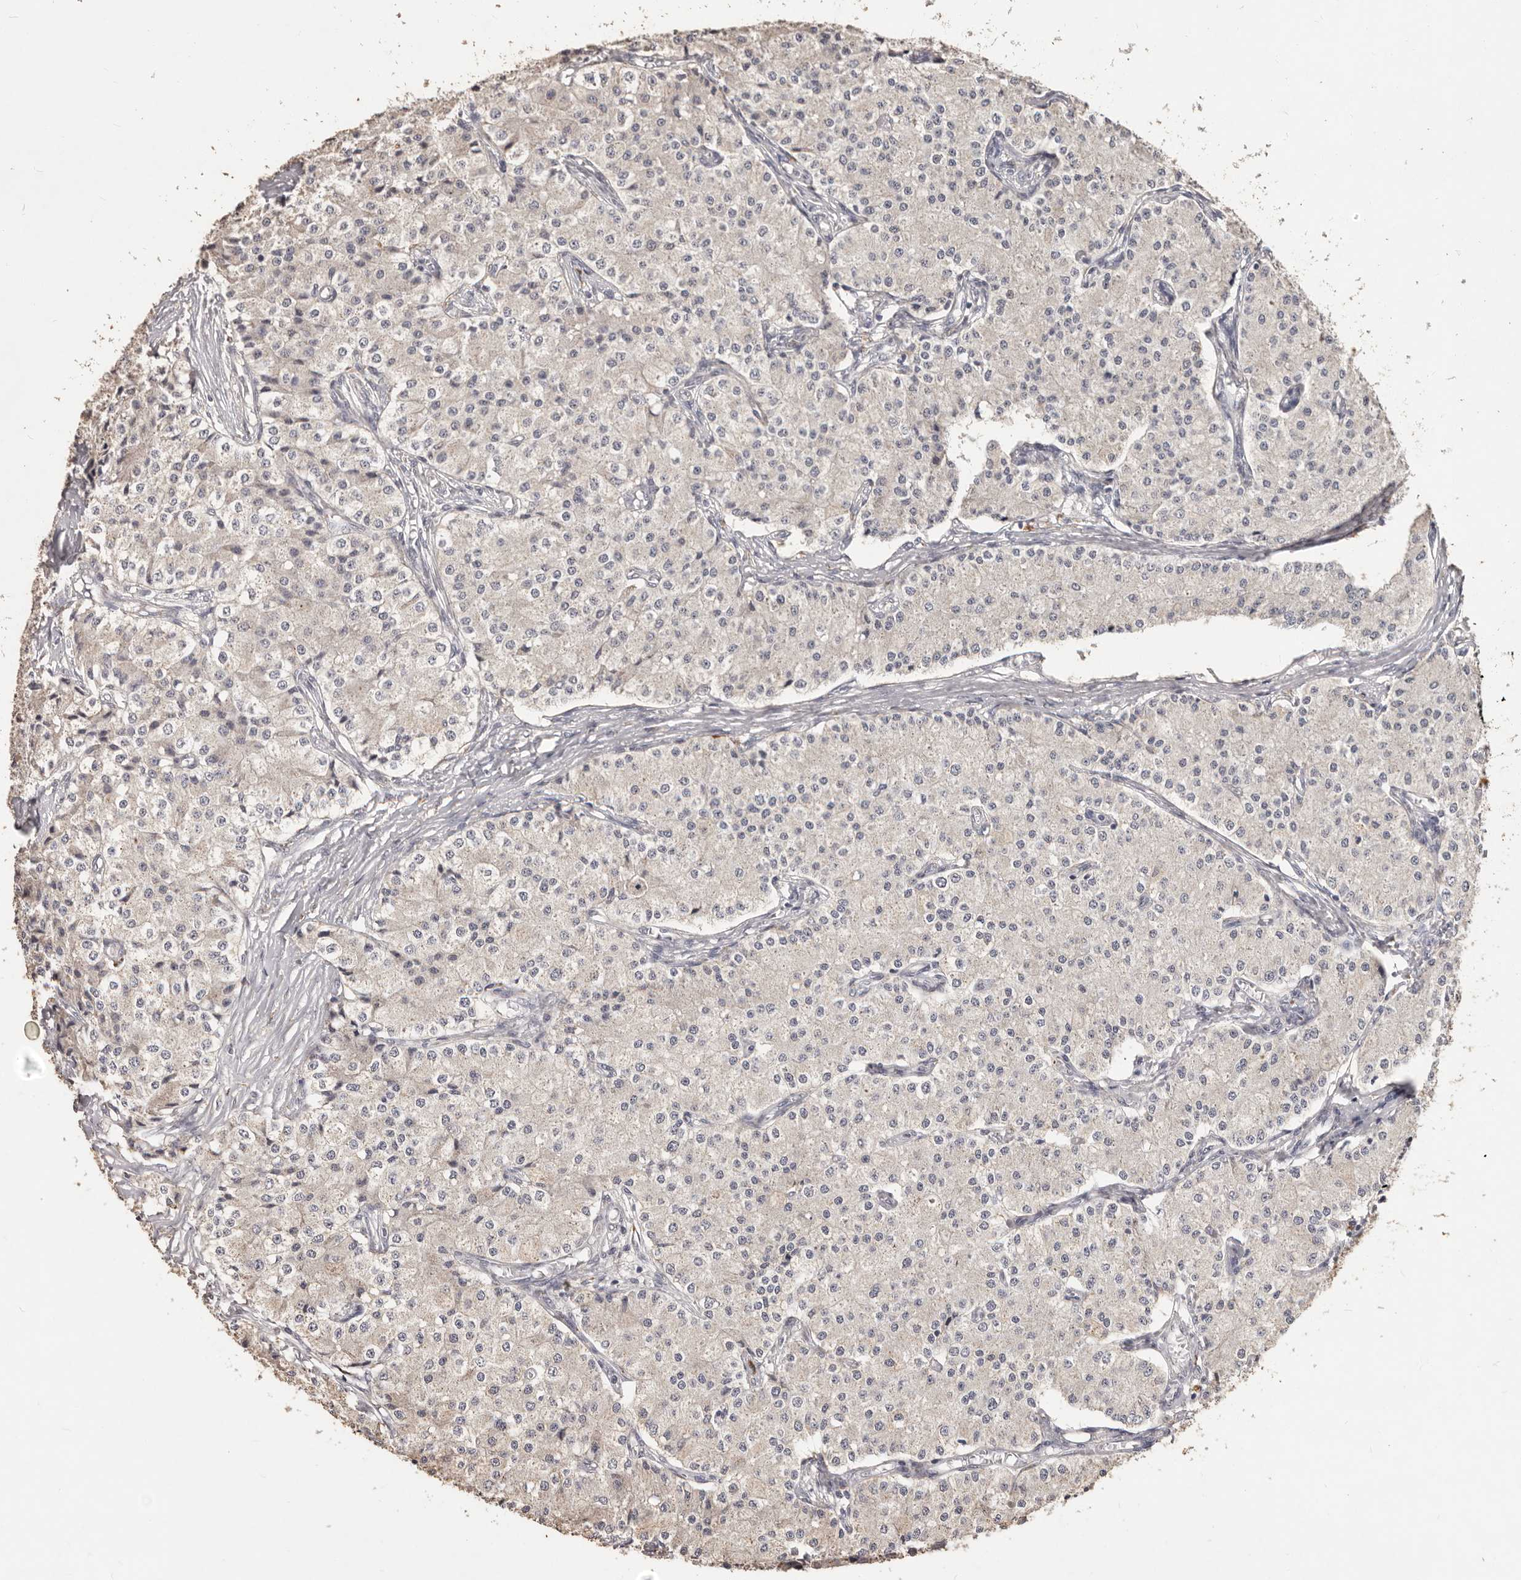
{"staining": {"intensity": "negative", "quantity": "none", "location": "none"}, "tissue": "carcinoid", "cell_type": "Tumor cells", "image_type": "cancer", "snomed": [{"axis": "morphology", "description": "Carcinoid, malignant, NOS"}, {"axis": "topography", "description": "Colon"}], "caption": "This histopathology image is of carcinoid (malignant) stained with IHC to label a protein in brown with the nuclei are counter-stained blue. There is no expression in tumor cells.", "gene": "PRSS27", "patient": {"sex": "female", "age": 52}}